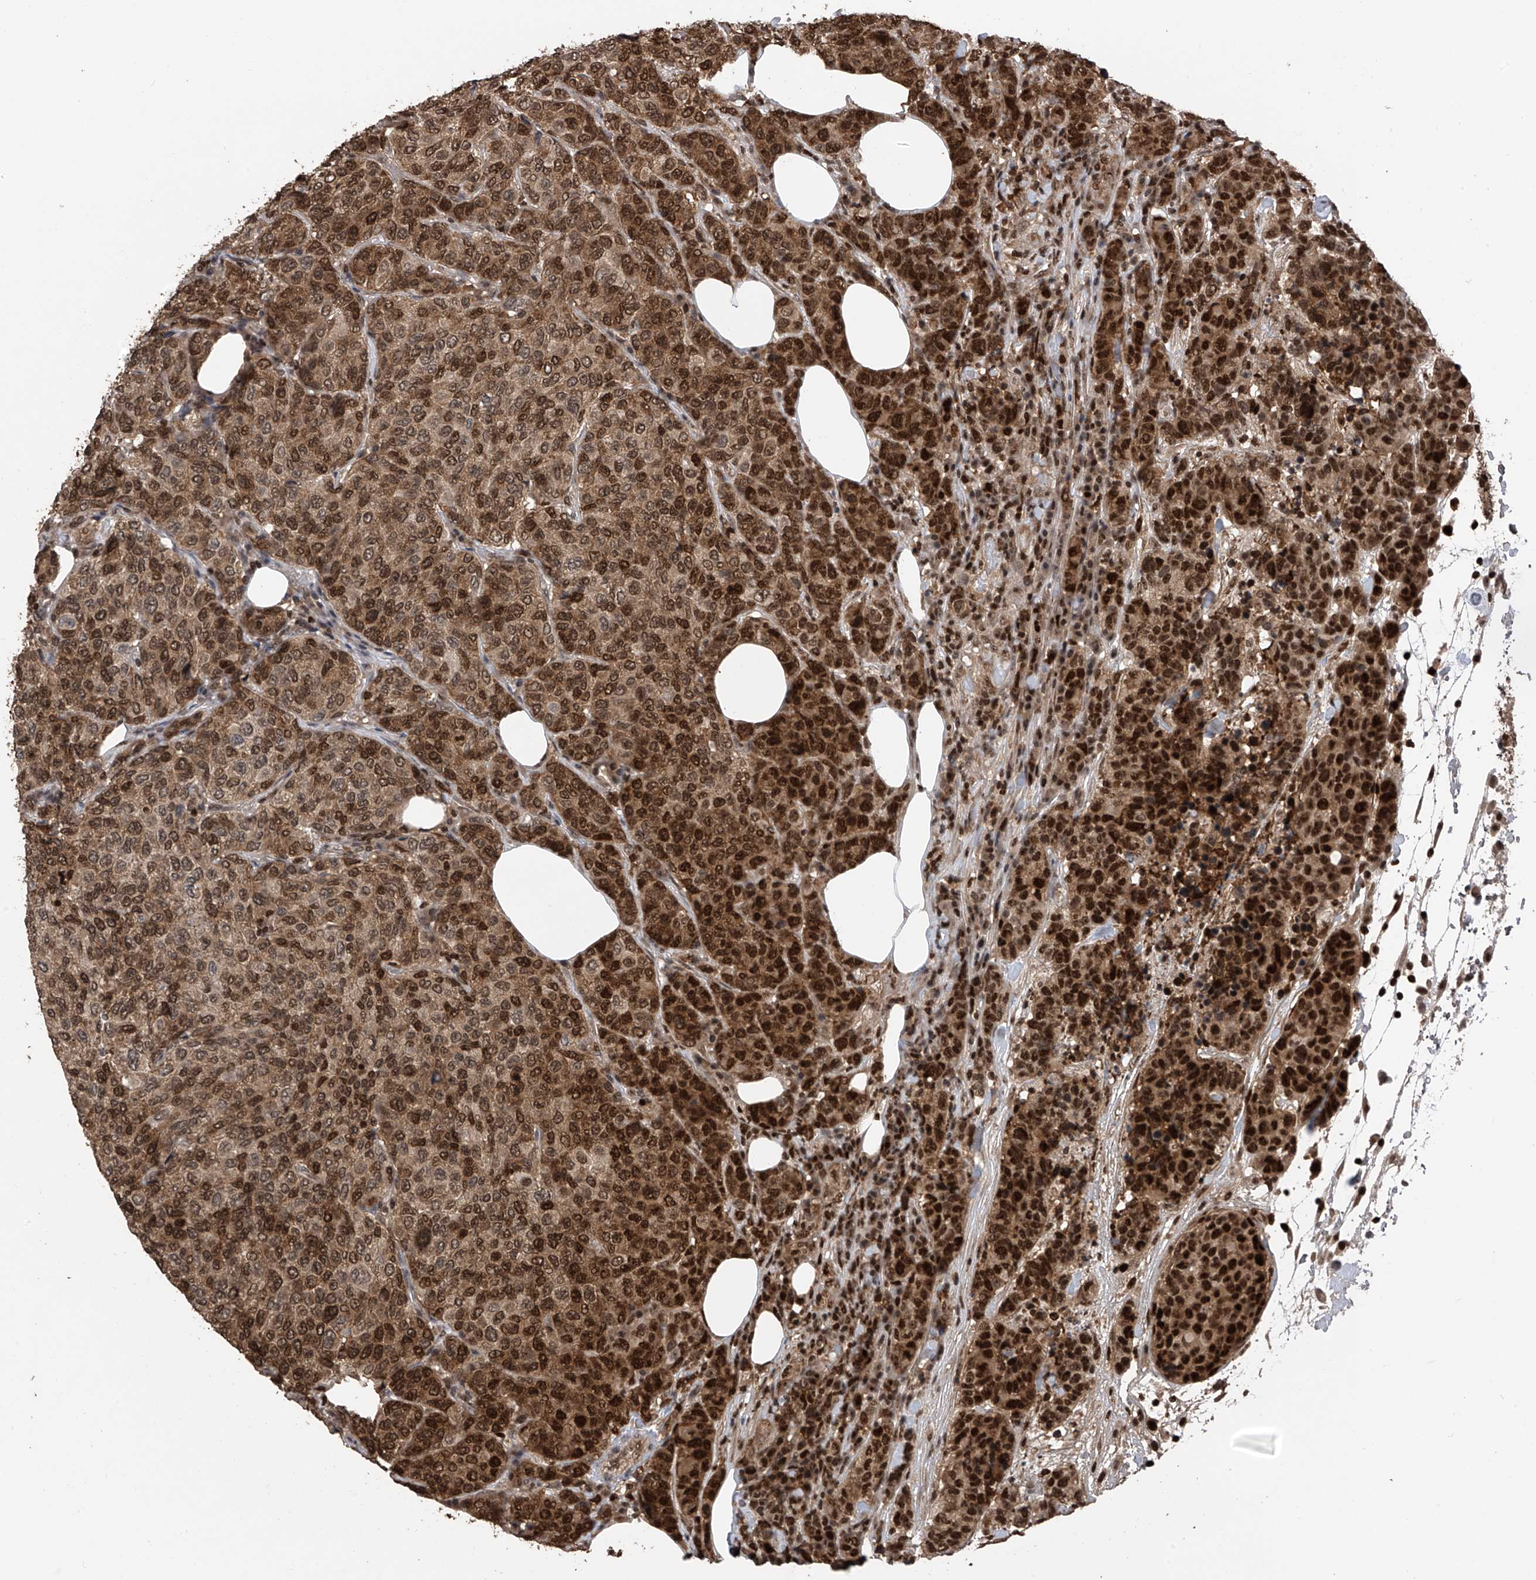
{"staining": {"intensity": "strong", "quantity": ">75%", "location": "cytoplasmic/membranous,nuclear"}, "tissue": "breast cancer", "cell_type": "Tumor cells", "image_type": "cancer", "snomed": [{"axis": "morphology", "description": "Duct carcinoma"}, {"axis": "topography", "description": "Breast"}], "caption": "Immunohistochemical staining of breast cancer (invasive ductal carcinoma) demonstrates high levels of strong cytoplasmic/membranous and nuclear protein expression in about >75% of tumor cells.", "gene": "DNAJC9", "patient": {"sex": "female", "age": 55}}